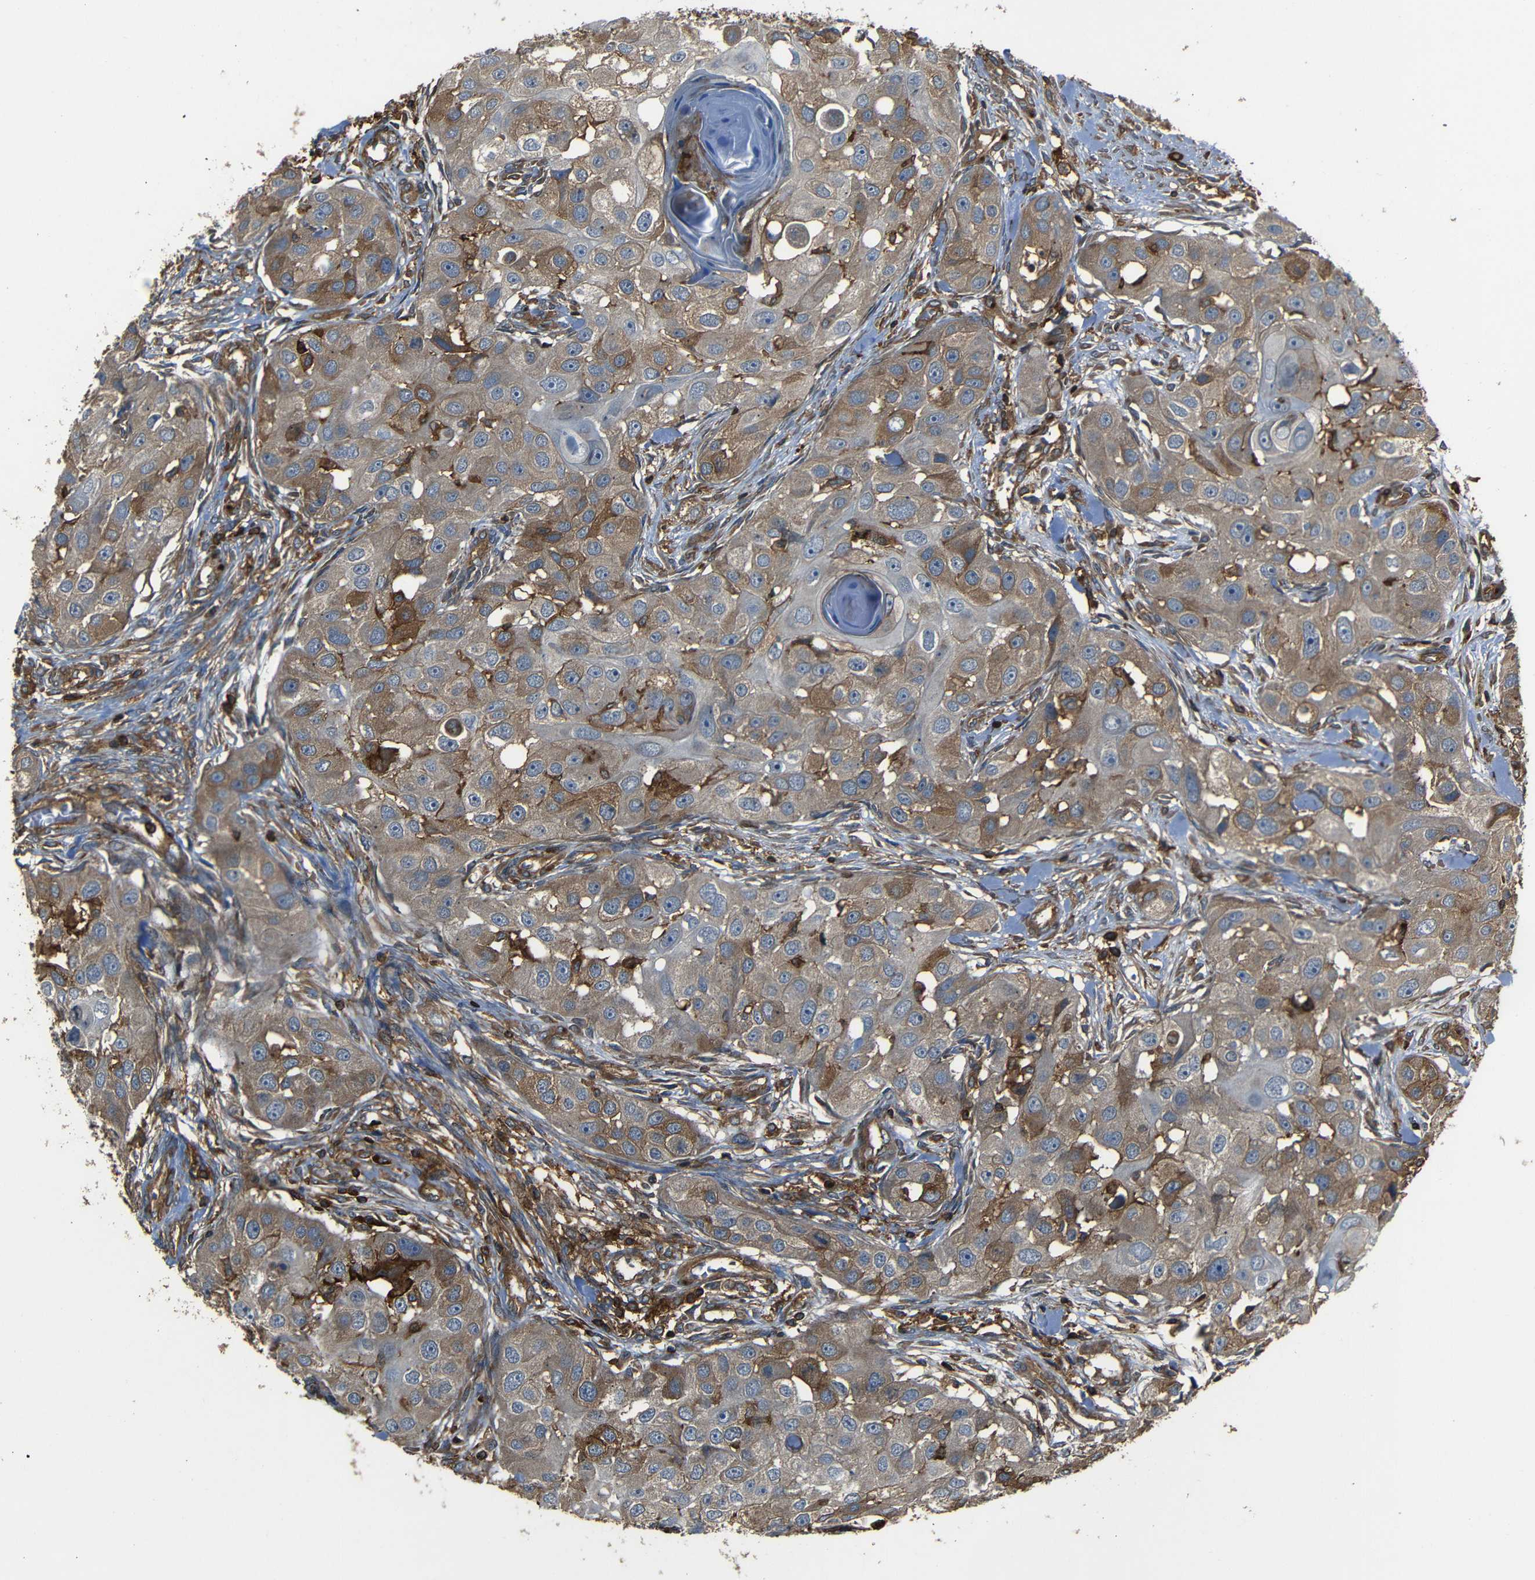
{"staining": {"intensity": "moderate", "quantity": ">75%", "location": "cytoplasmic/membranous"}, "tissue": "head and neck cancer", "cell_type": "Tumor cells", "image_type": "cancer", "snomed": [{"axis": "morphology", "description": "Normal tissue, NOS"}, {"axis": "morphology", "description": "Squamous cell carcinoma, NOS"}, {"axis": "topography", "description": "Skeletal muscle"}, {"axis": "topography", "description": "Head-Neck"}], "caption": "Immunohistochemistry micrograph of human head and neck squamous cell carcinoma stained for a protein (brown), which reveals medium levels of moderate cytoplasmic/membranous expression in about >75% of tumor cells.", "gene": "ADGRE5", "patient": {"sex": "male", "age": 51}}